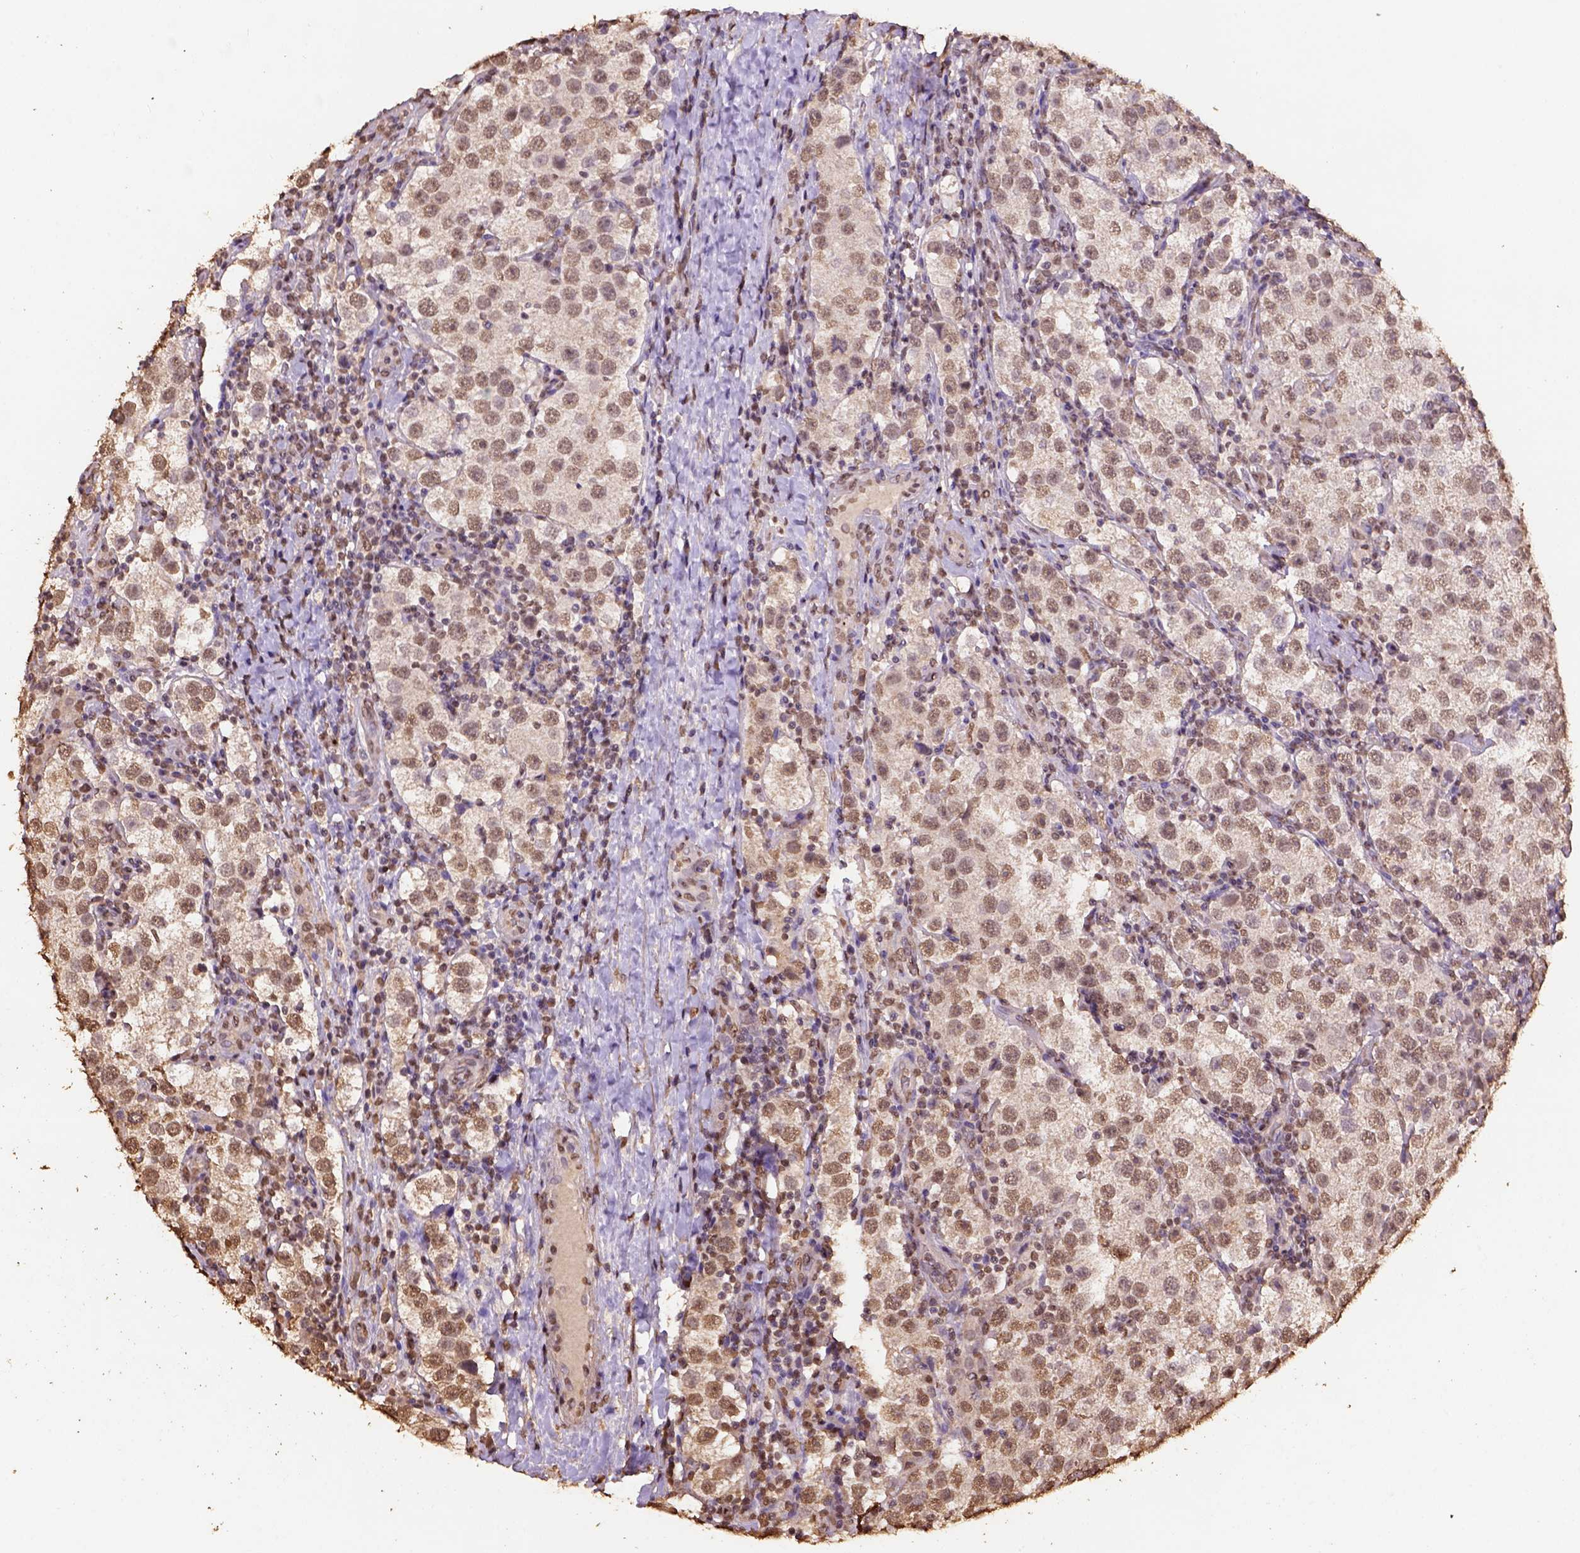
{"staining": {"intensity": "moderate", "quantity": "<25%", "location": "nuclear"}, "tissue": "testis cancer", "cell_type": "Tumor cells", "image_type": "cancer", "snomed": [{"axis": "morphology", "description": "Seminoma, NOS"}, {"axis": "topography", "description": "Testis"}], "caption": "Testis seminoma stained for a protein reveals moderate nuclear positivity in tumor cells.", "gene": "CSTF2T", "patient": {"sex": "male", "age": 37}}